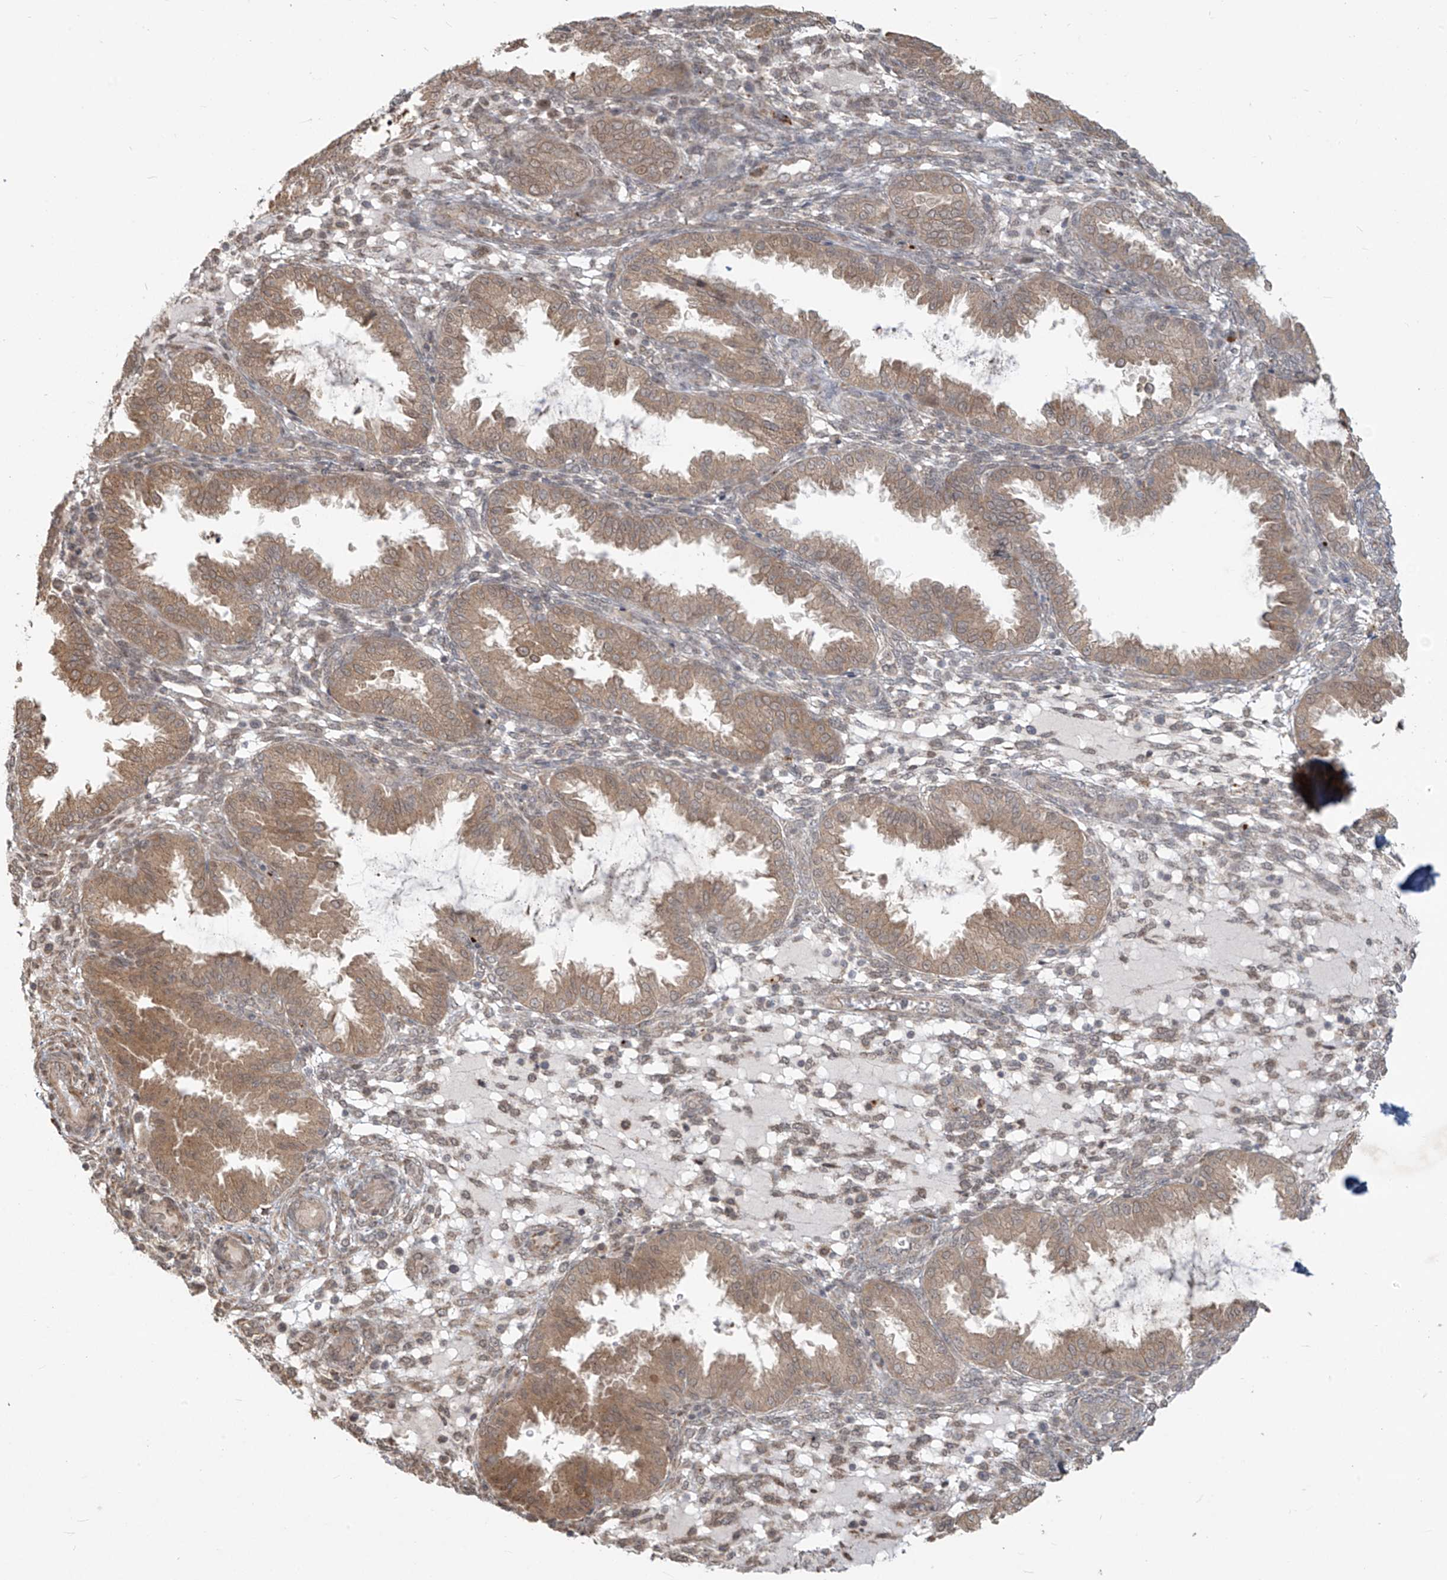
{"staining": {"intensity": "weak", "quantity": "25%-75%", "location": "cytoplasmic/membranous"}, "tissue": "endometrium", "cell_type": "Cells in endometrial stroma", "image_type": "normal", "snomed": [{"axis": "morphology", "description": "Normal tissue, NOS"}, {"axis": "topography", "description": "Endometrium"}], "caption": "Protein staining of unremarkable endometrium demonstrates weak cytoplasmic/membranous positivity in about 25%-75% of cells in endometrial stroma.", "gene": "PLEKHM3", "patient": {"sex": "female", "age": 33}}